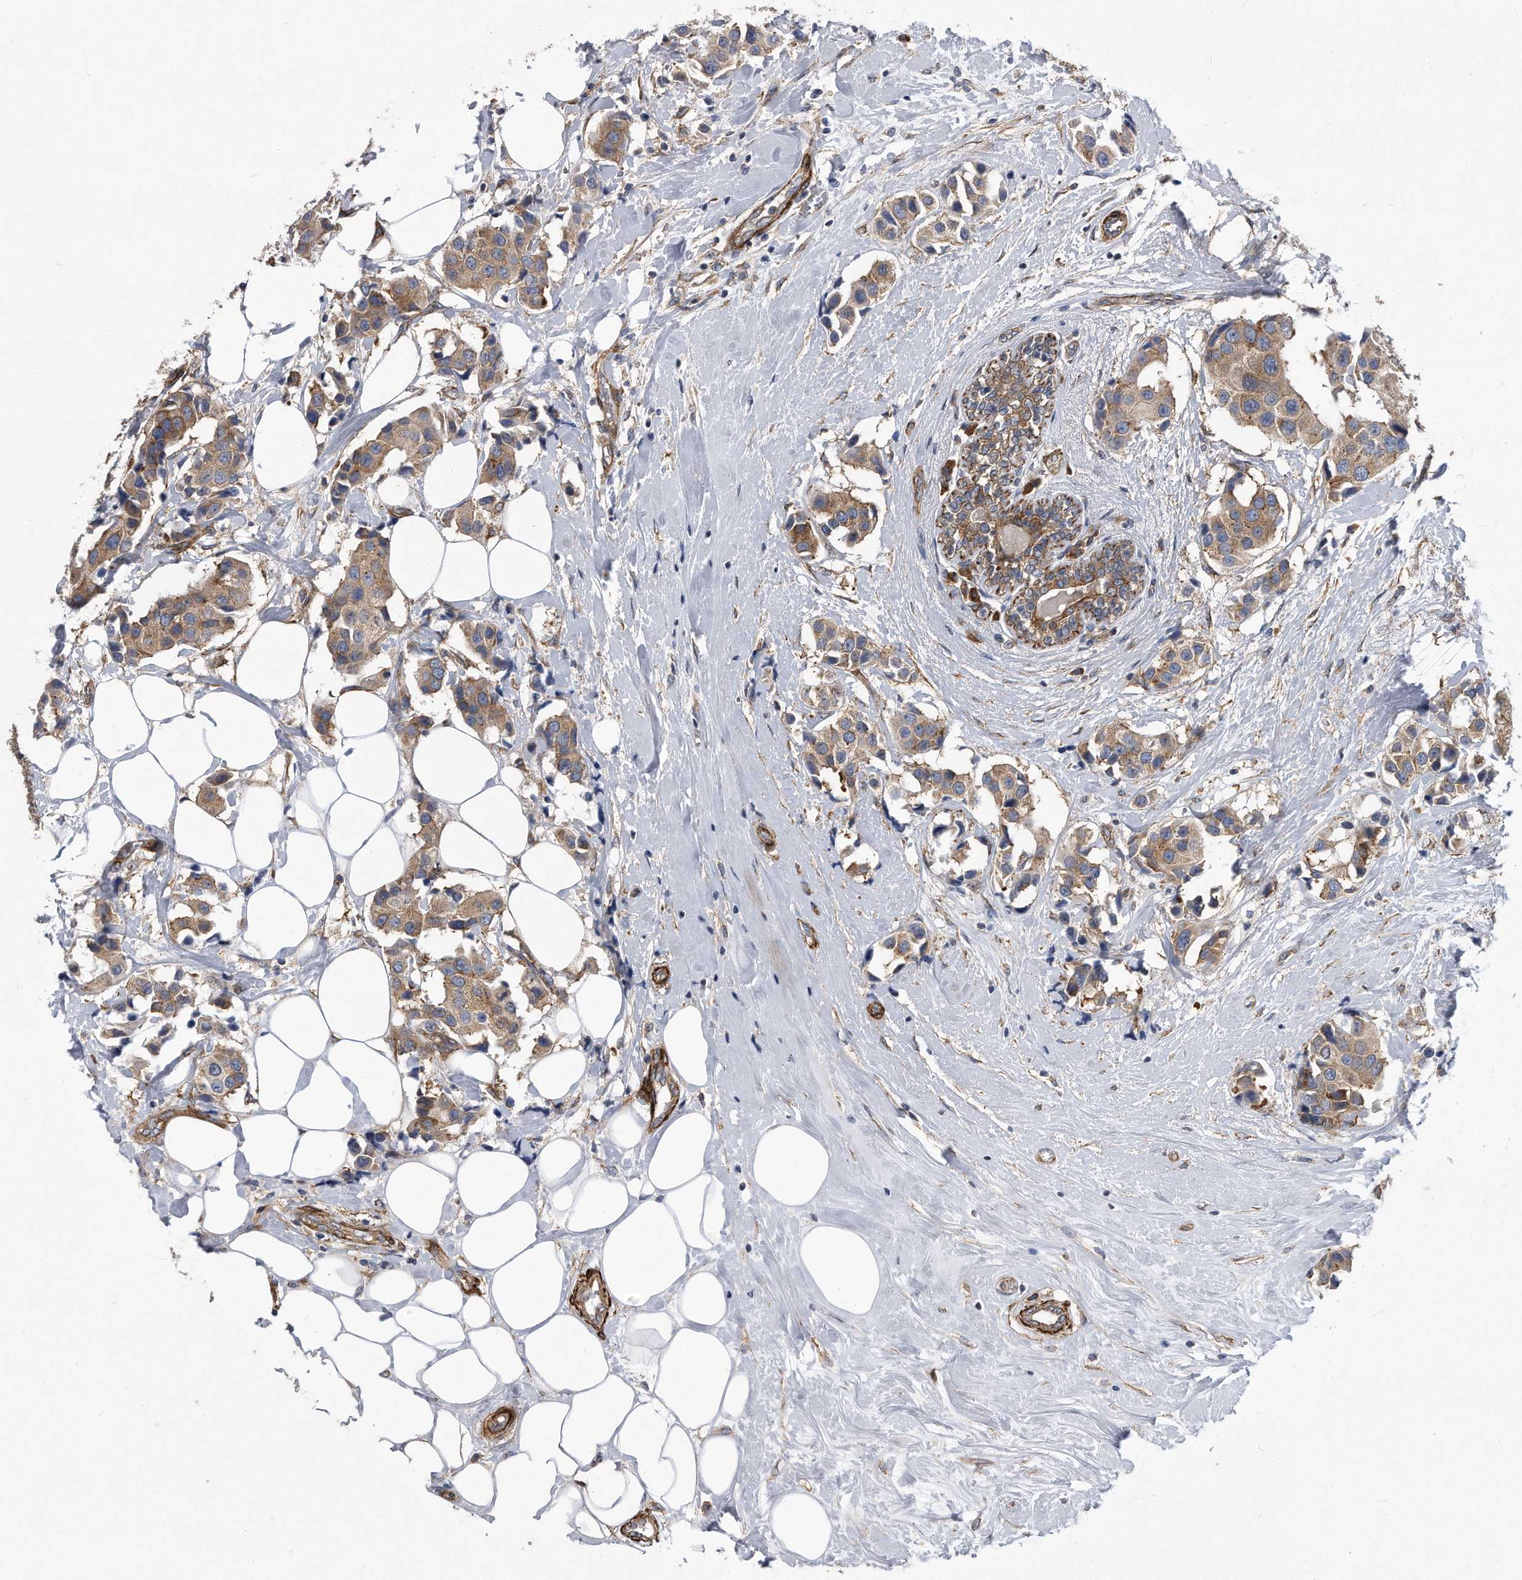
{"staining": {"intensity": "moderate", "quantity": ">75%", "location": "cytoplasmic/membranous"}, "tissue": "breast cancer", "cell_type": "Tumor cells", "image_type": "cancer", "snomed": [{"axis": "morphology", "description": "Normal tissue, NOS"}, {"axis": "morphology", "description": "Duct carcinoma"}, {"axis": "topography", "description": "Breast"}], "caption": "Immunohistochemistry photomicrograph of neoplastic tissue: human breast invasive ductal carcinoma stained using immunohistochemistry demonstrates medium levels of moderate protein expression localized specifically in the cytoplasmic/membranous of tumor cells, appearing as a cytoplasmic/membranous brown color.", "gene": "EIF2B4", "patient": {"sex": "female", "age": 39}}